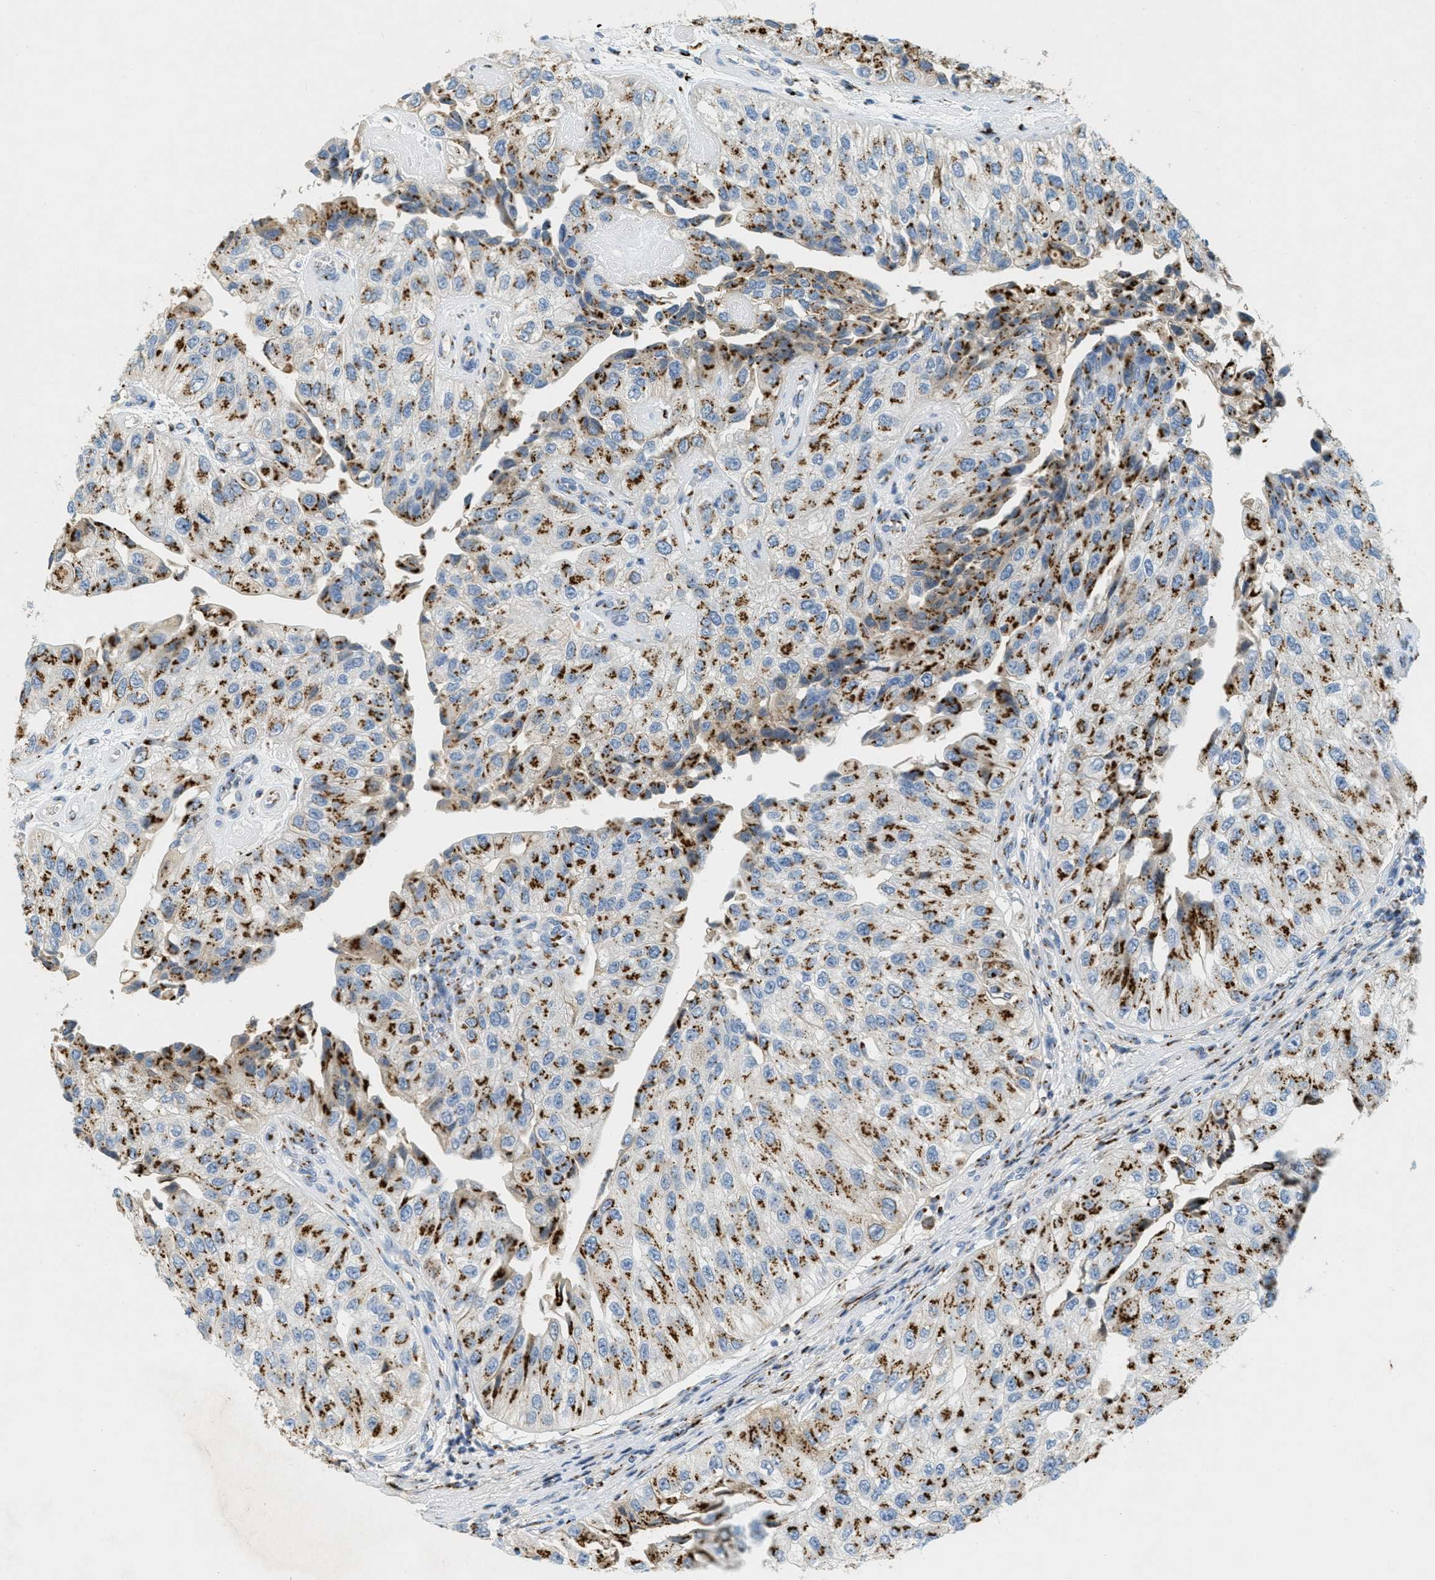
{"staining": {"intensity": "strong", "quantity": "25%-75%", "location": "cytoplasmic/membranous"}, "tissue": "urothelial cancer", "cell_type": "Tumor cells", "image_type": "cancer", "snomed": [{"axis": "morphology", "description": "Urothelial carcinoma, High grade"}, {"axis": "topography", "description": "Kidney"}, {"axis": "topography", "description": "Urinary bladder"}], "caption": "Protein expression analysis of human urothelial cancer reveals strong cytoplasmic/membranous positivity in about 25%-75% of tumor cells.", "gene": "ENTPD4", "patient": {"sex": "male", "age": 77}}